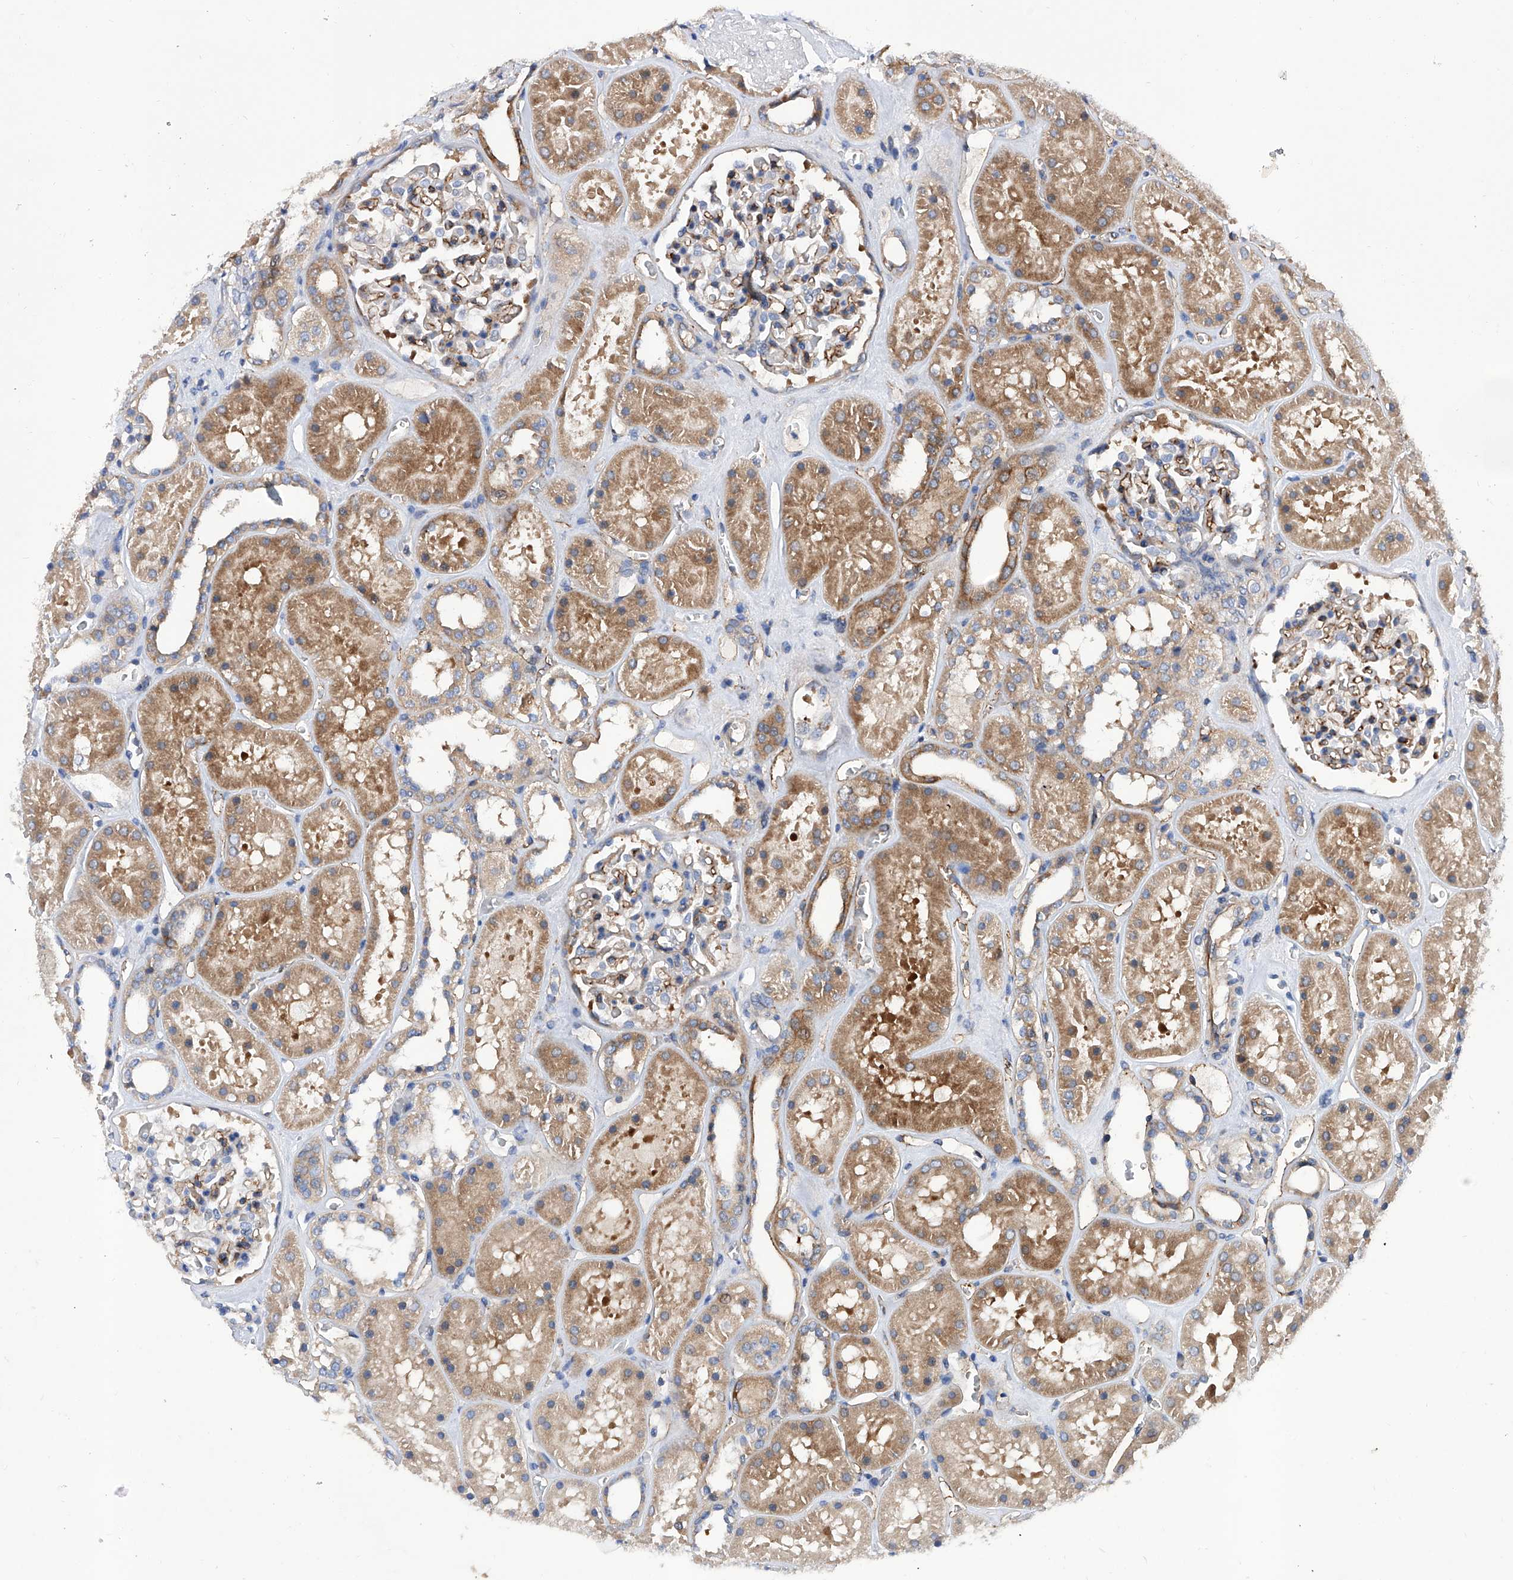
{"staining": {"intensity": "moderate", "quantity": "<25%", "location": "cytoplasmic/membranous"}, "tissue": "kidney", "cell_type": "Cells in glomeruli", "image_type": "normal", "snomed": [{"axis": "morphology", "description": "Normal tissue, NOS"}, {"axis": "topography", "description": "Kidney"}], "caption": "Protein analysis of normal kidney demonstrates moderate cytoplasmic/membranous positivity in approximately <25% of cells in glomeruli.", "gene": "INPP5B", "patient": {"sex": "female", "age": 41}}